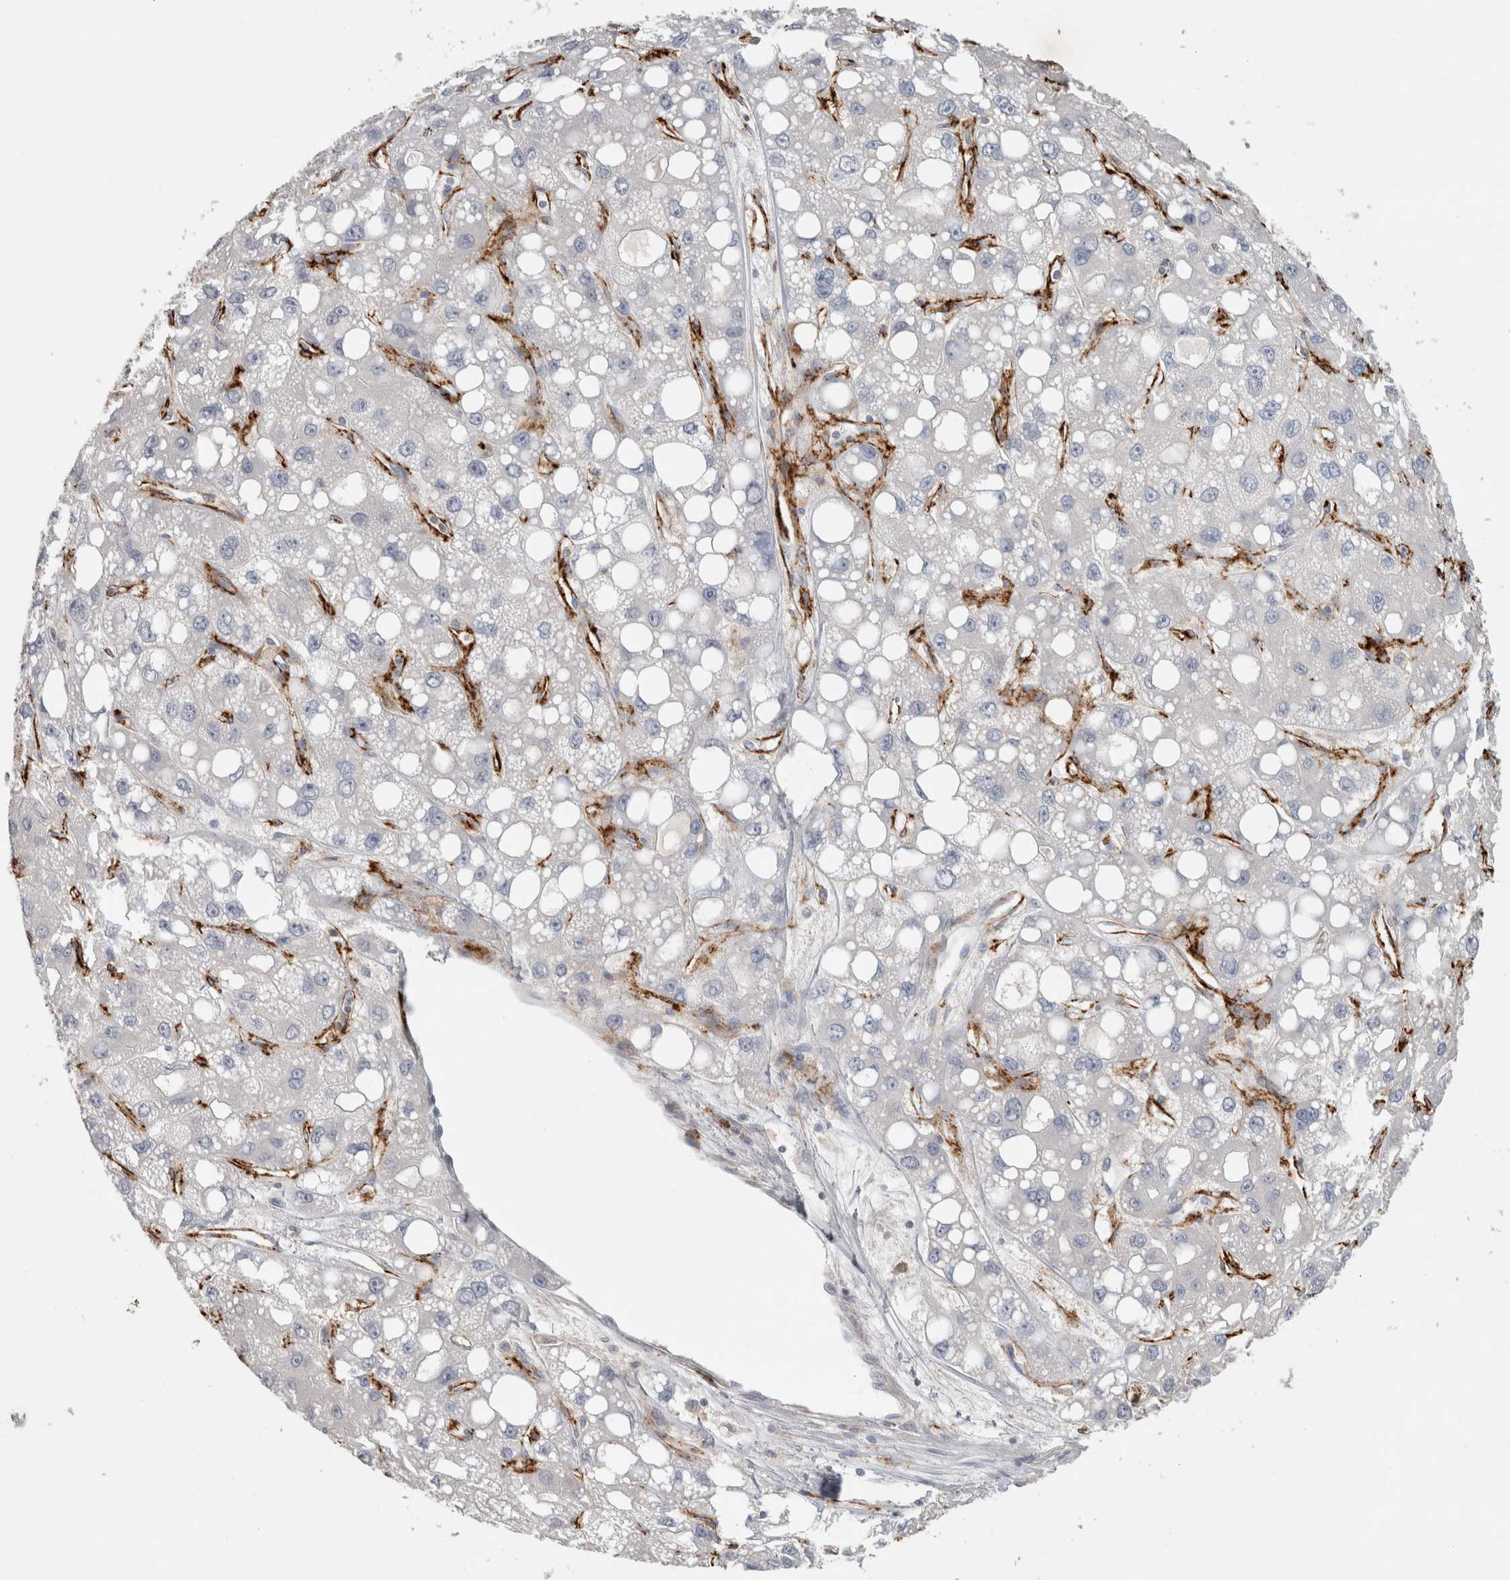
{"staining": {"intensity": "negative", "quantity": "none", "location": "none"}, "tissue": "liver cancer", "cell_type": "Tumor cells", "image_type": "cancer", "snomed": [{"axis": "morphology", "description": "Carcinoma, Hepatocellular, NOS"}, {"axis": "topography", "description": "Liver"}], "caption": "Human liver cancer (hepatocellular carcinoma) stained for a protein using immunohistochemistry (IHC) shows no staining in tumor cells.", "gene": "CD36", "patient": {"sex": "male", "age": 55}}